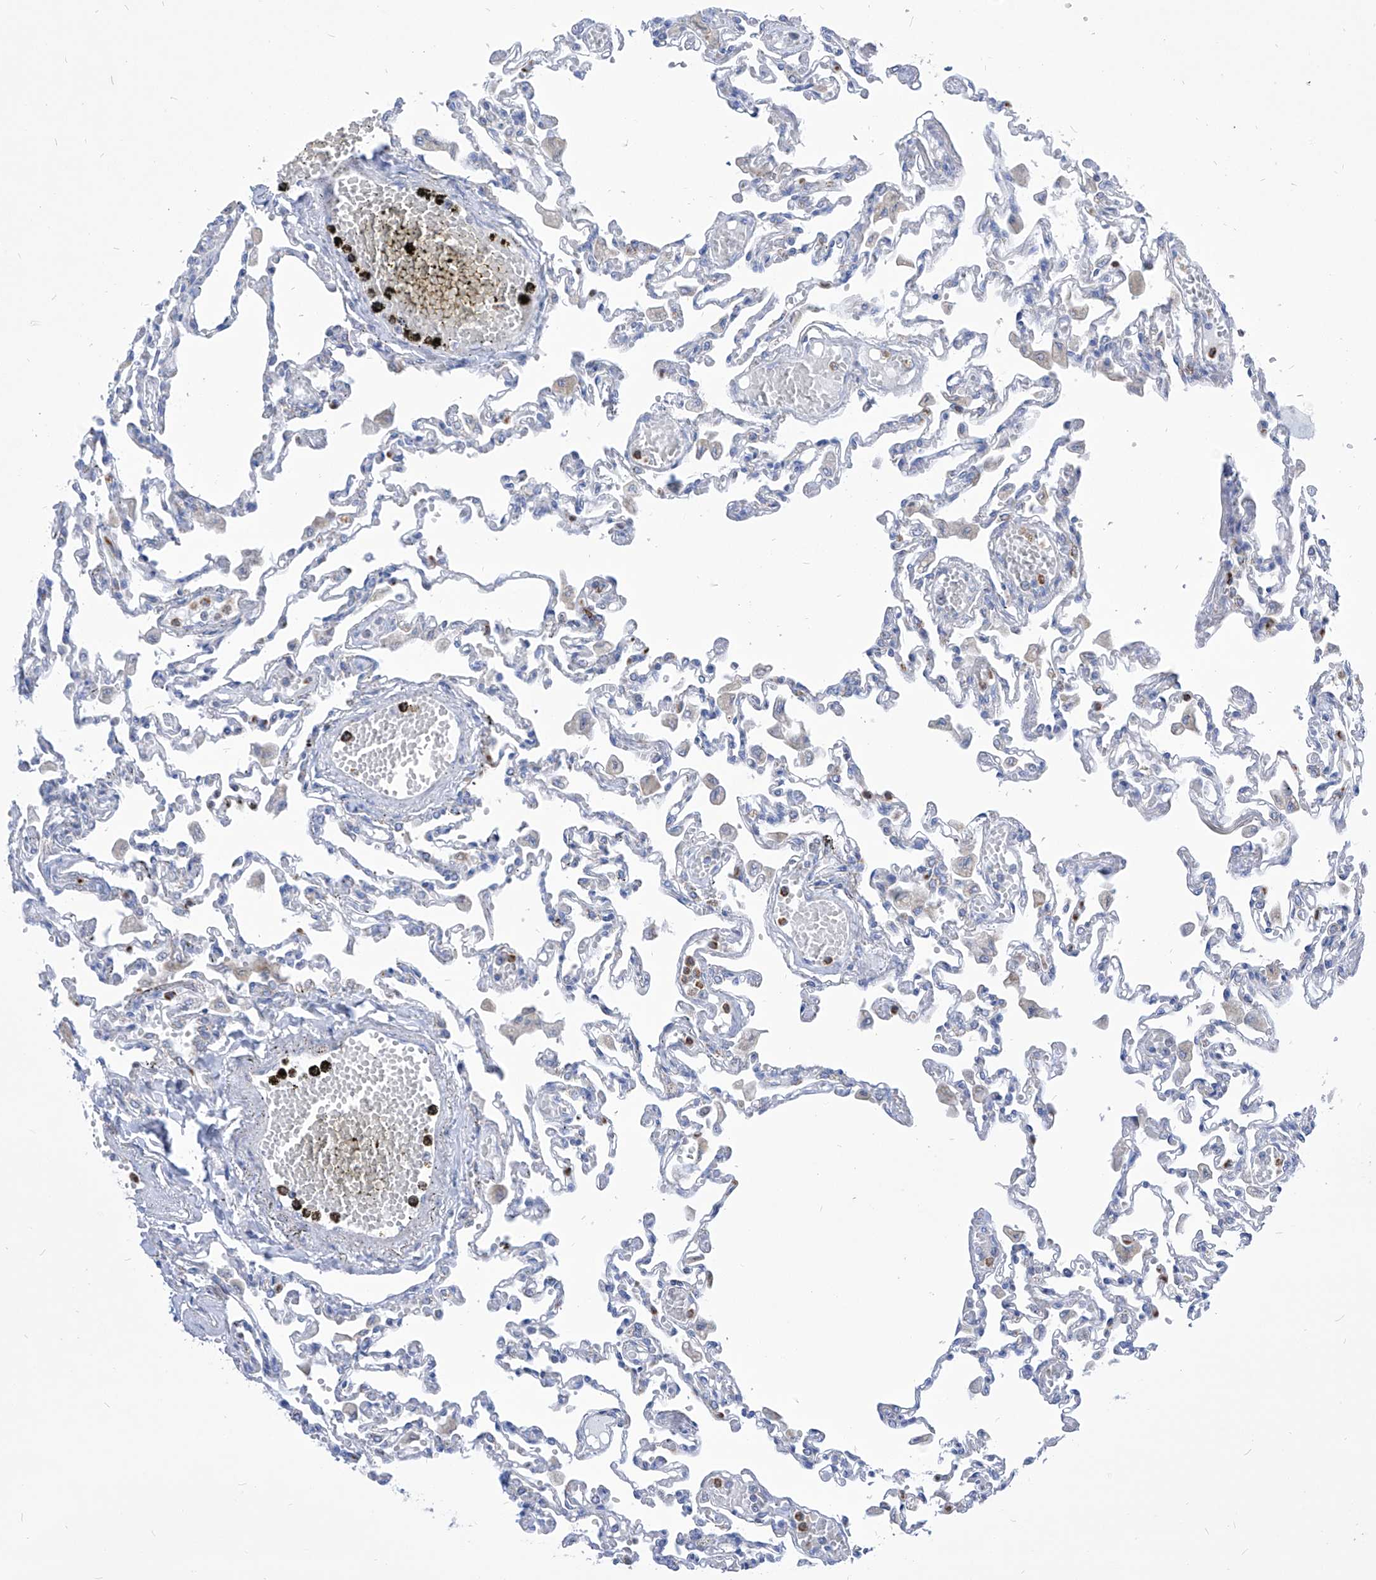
{"staining": {"intensity": "negative", "quantity": "none", "location": "none"}, "tissue": "lung", "cell_type": "Alveolar cells", "image_type": "normal", "snomed": [{"axis": "morphology", "description": "Normal tissue, NOS"}, {"axis": "topography", "description": "Bronchus"}, {"axis": "topography", "description": "Lung"}], "caption": "Immunohistochemistry (IHC) of normal lung exhibits no staining in alveolar cells.", "gene": "COQ3", "patient": {"sex": "female", "age": 49}}